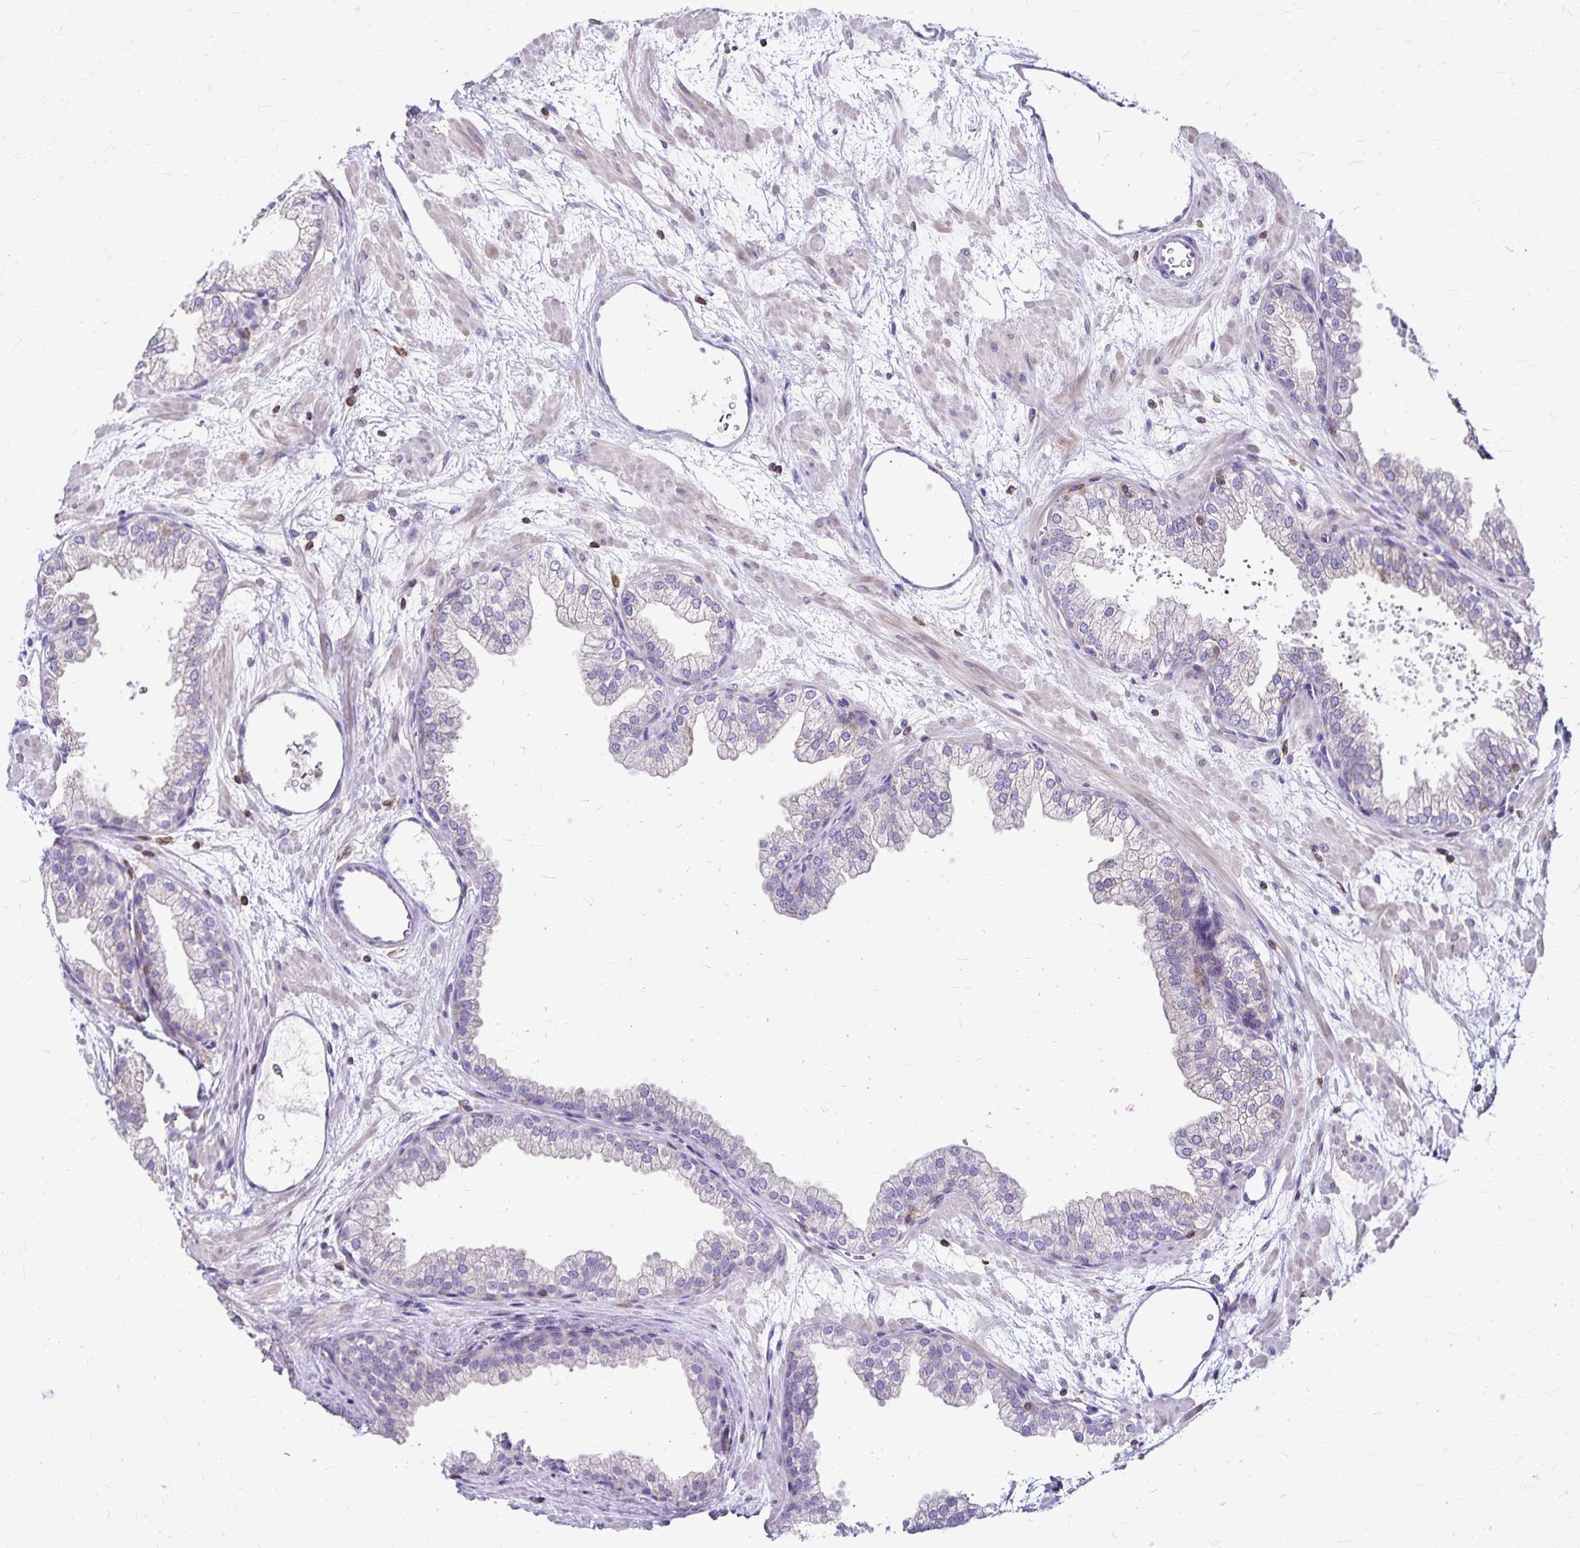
{"staining": {"intensity": "negative", "quantity": "none", "location": "none"}, "tissue": "prostate", "cell_type": "Glandular cells", "image_type": "normal", "snomed": [{"axis": "morphology", "description": "Normal tissue, NOS"}, {"axis": "topography", "description": "Prostate"}], "caption": "This is an IHC histopathology image of unremarkable human prostate. There is no staining in glandular cells.", "gene": "NAGPA", "patient": {"sex": "male", "age": 37}}